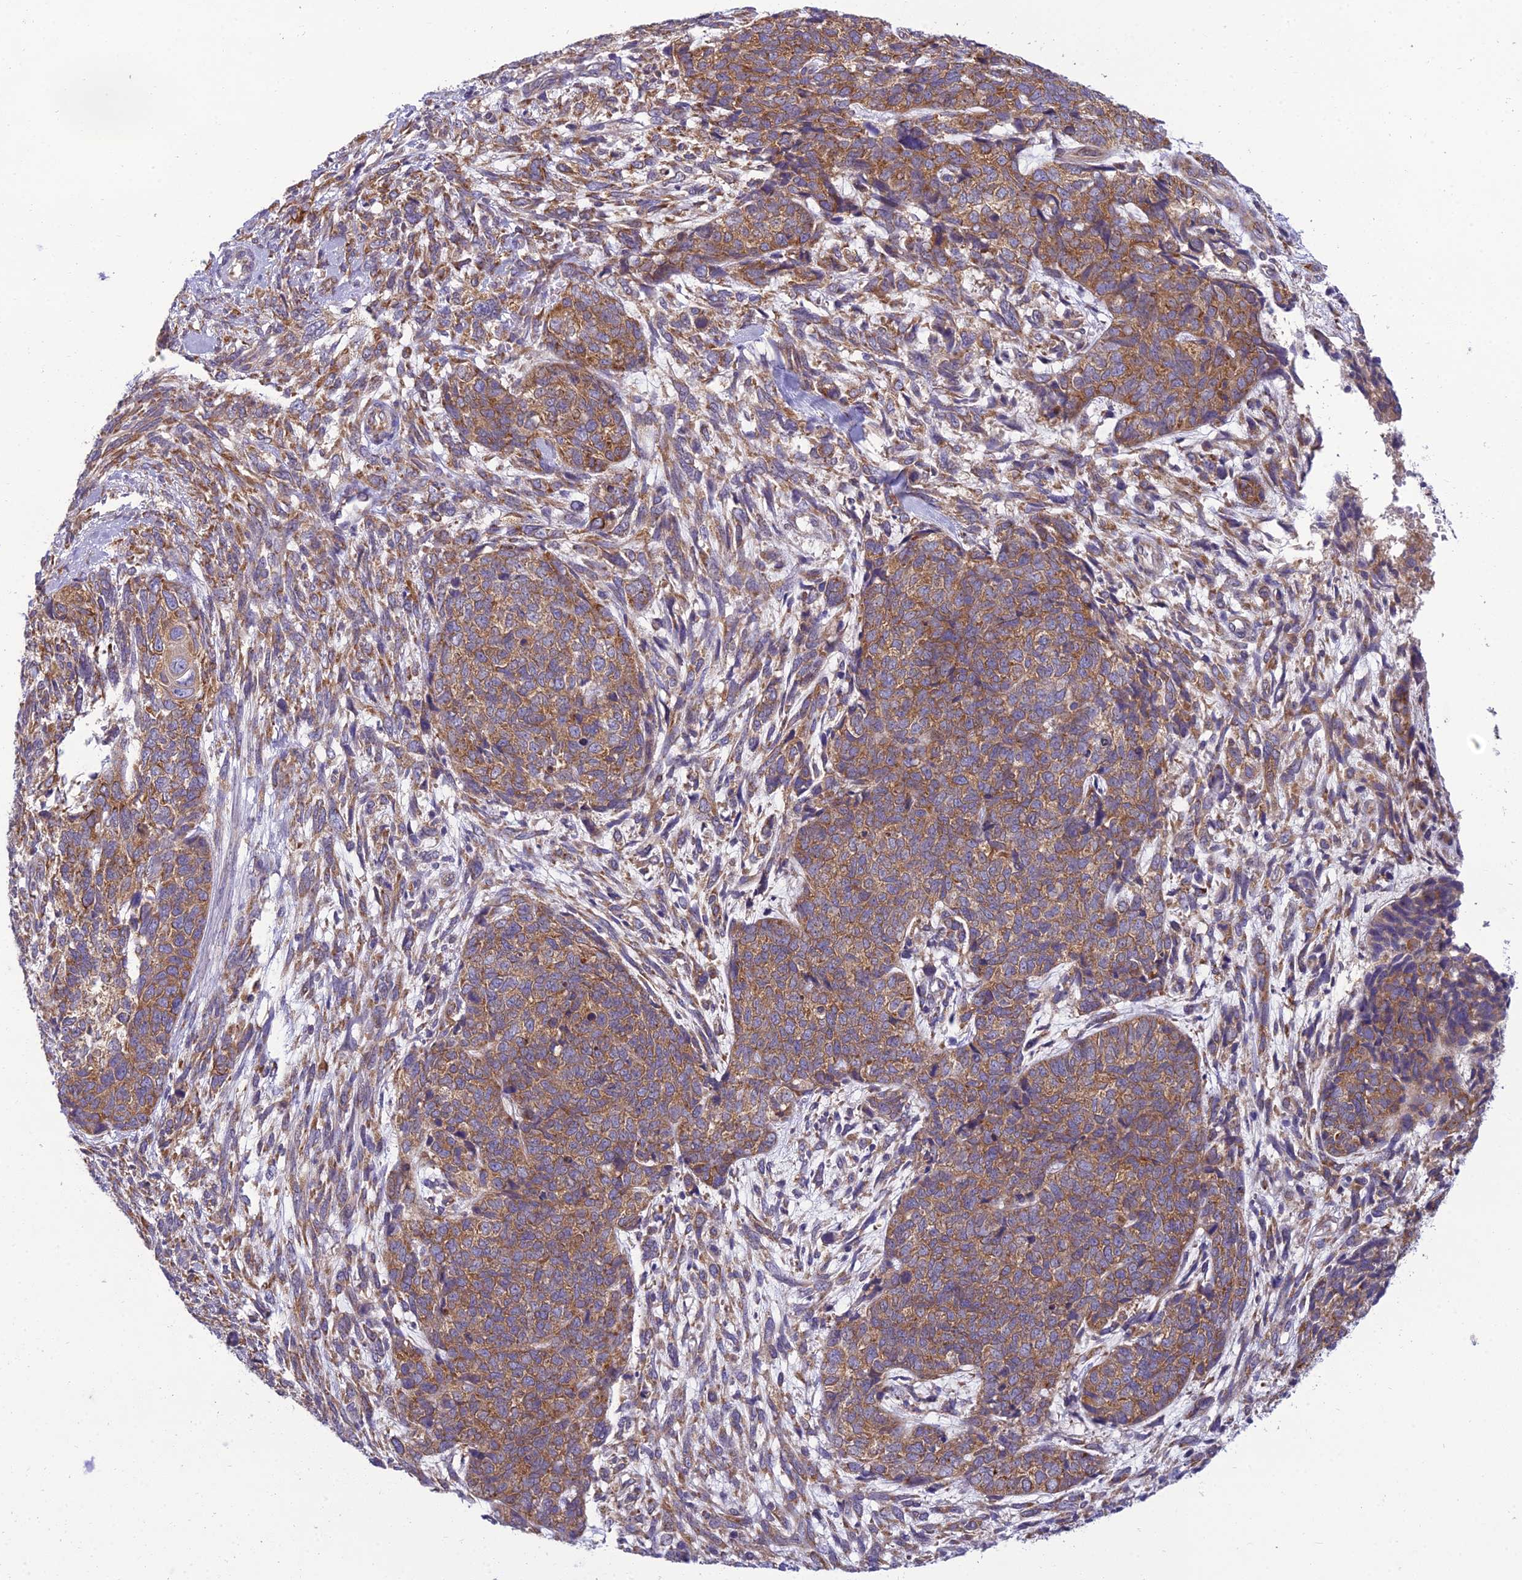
{"staining": {"intensity": "moderate", "quantity": ">75%", "location": "cytoplasmic/membranous"}, "tissue": "cervical cancer", "cell_type": "Tumor cells", "image_type": "cancer", "snomed": [{"axis": "morphology", "description": "Squamous cell carcinoma, NOS"}, {"axis": "topography", "description": "Cervix"}], "caption": "Protein staining of squamous cell carcinoma (cervical) tissue reveals moderate cytoplasmic/membranous expression in approximately >75% of tumor cells.", "gene": "CLCN7", "patient": {"sex": "female", "age": 63}}